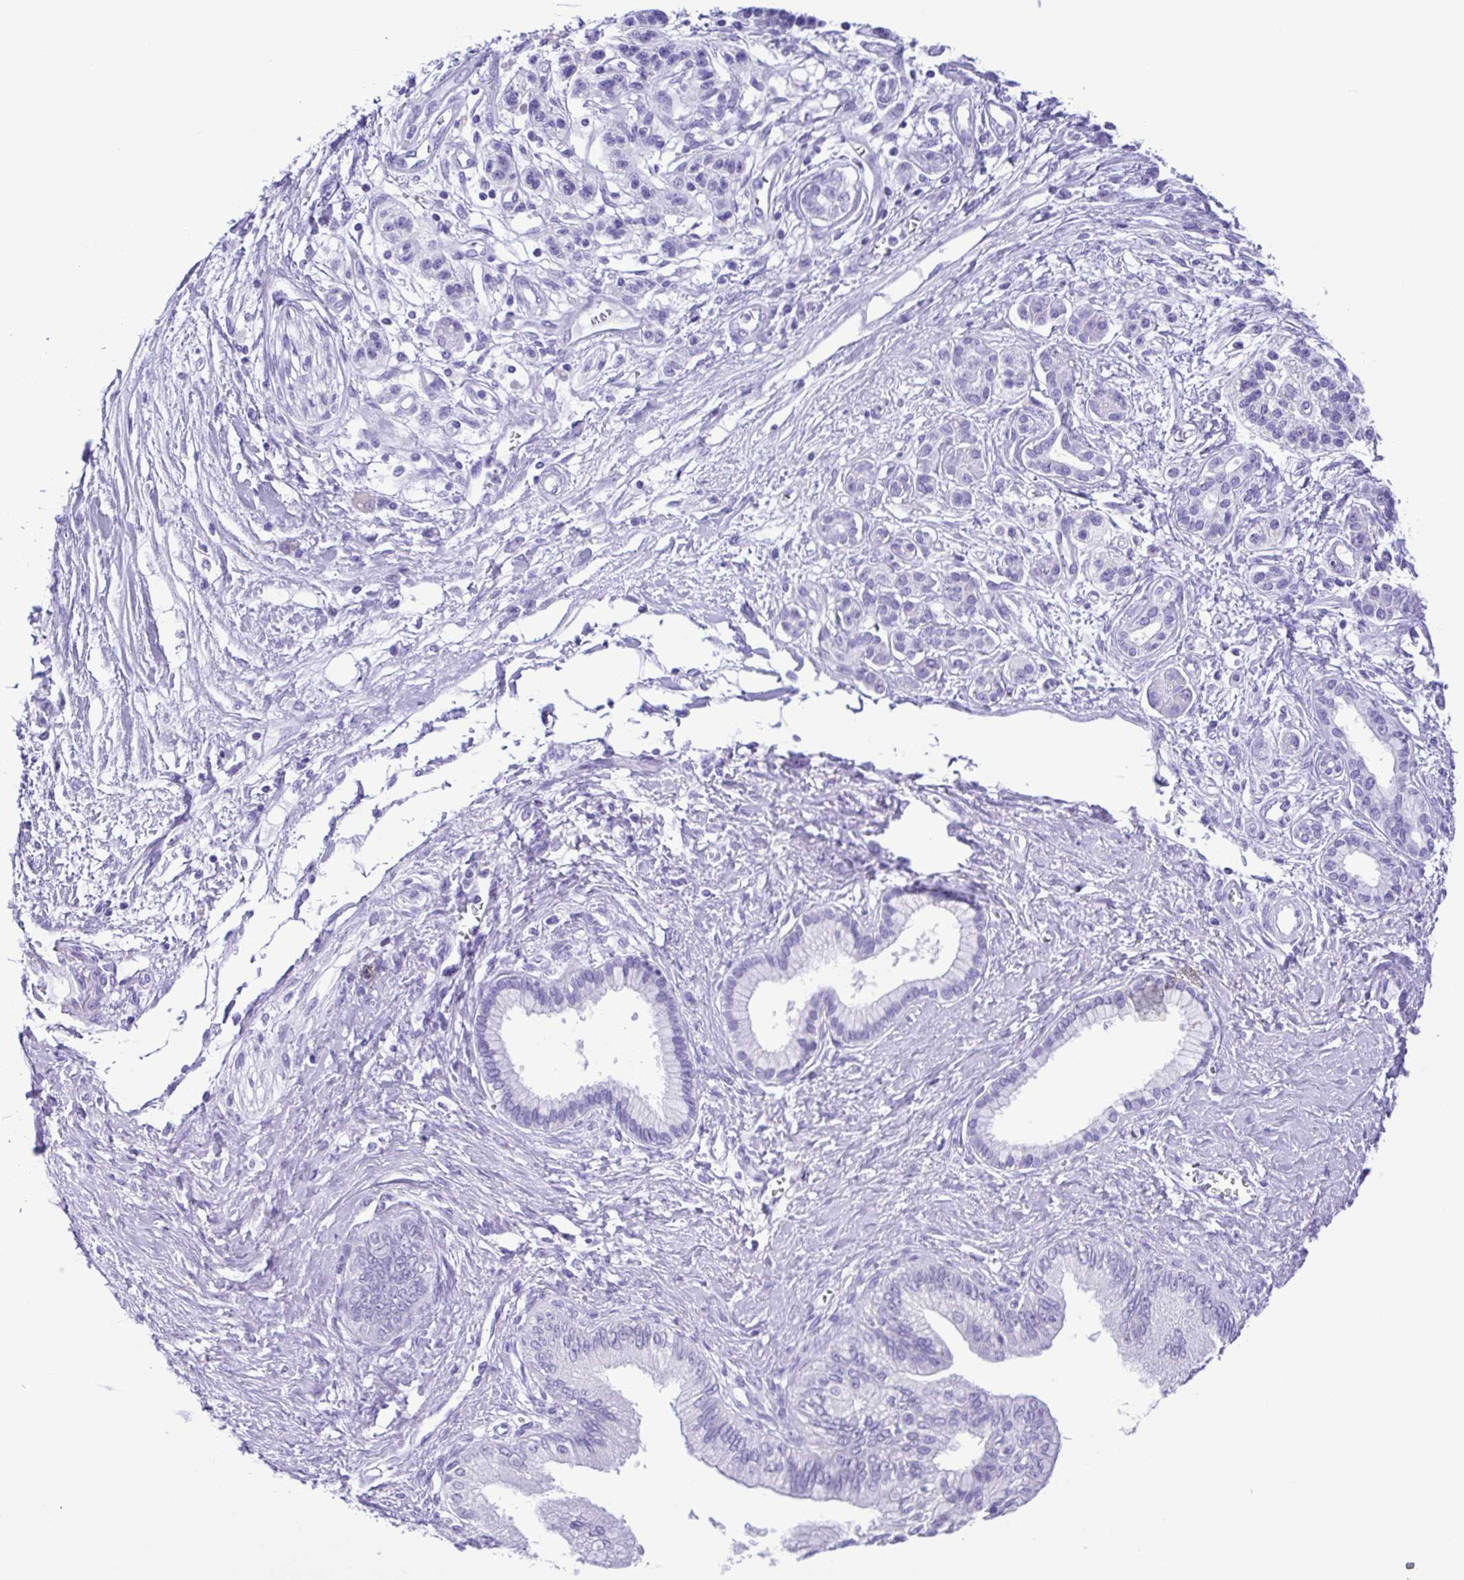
{"staining": {"intensity": "negative", "quantity": "none", "location": "none"}, "tissue": "pancreatic cancer", "cell_type": "Tumor cells", "image_type": "cancer", "snomed": [{"axis": "morphology", "description": "Adenocarcinoma, NOS"}, {"axis": "topography", "description": "Pancreas"}], "caption": "An image of pancreatic adenocarcinoma stained for a protein displays no brown staining in tumor cells. (Stains: DAB IHC with hematoxylin counter stain, Microscopy: brightfield microscopy at high magnification).", "gene": "CASP14", "patient": {"sex": "female", "age": 77}}